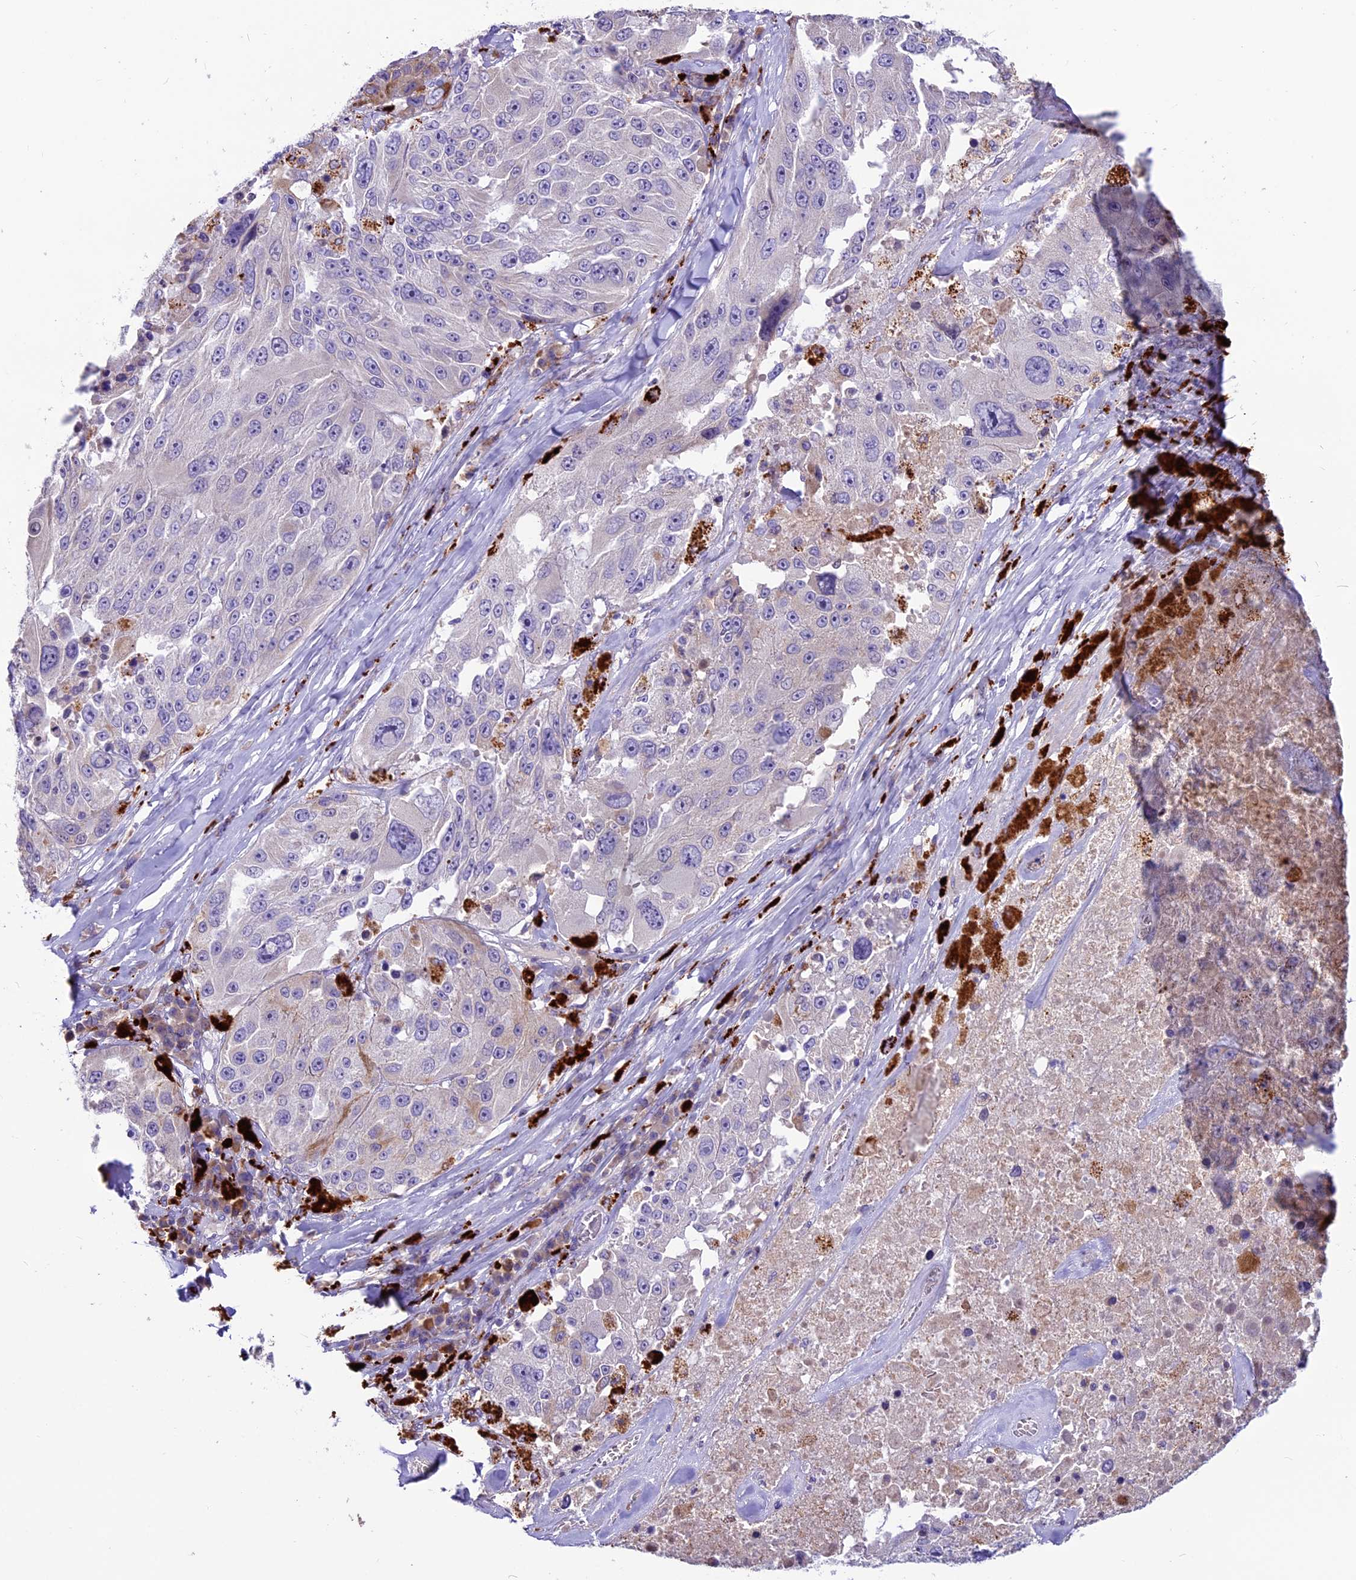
{"staining": {"intensity": "negative", "quantity": "none", "location": "none"}, "tissue": "melanoma", "cell_type": "Tumor cells", "image_type": "cancer", "snomed": [{"axis": "morphology", "description": "Malignant melanoma, Metastatic site"}, {"axis": "topography", "description": "Lymph node"}], "caption": "Malignant melanoma (metastatic site) stained for a protein using immunohistochemistry (IHC) demonstrates no positivity tumor cells.", "gene": "THRSP", "patient": {"sex": "male", "age": 62}}